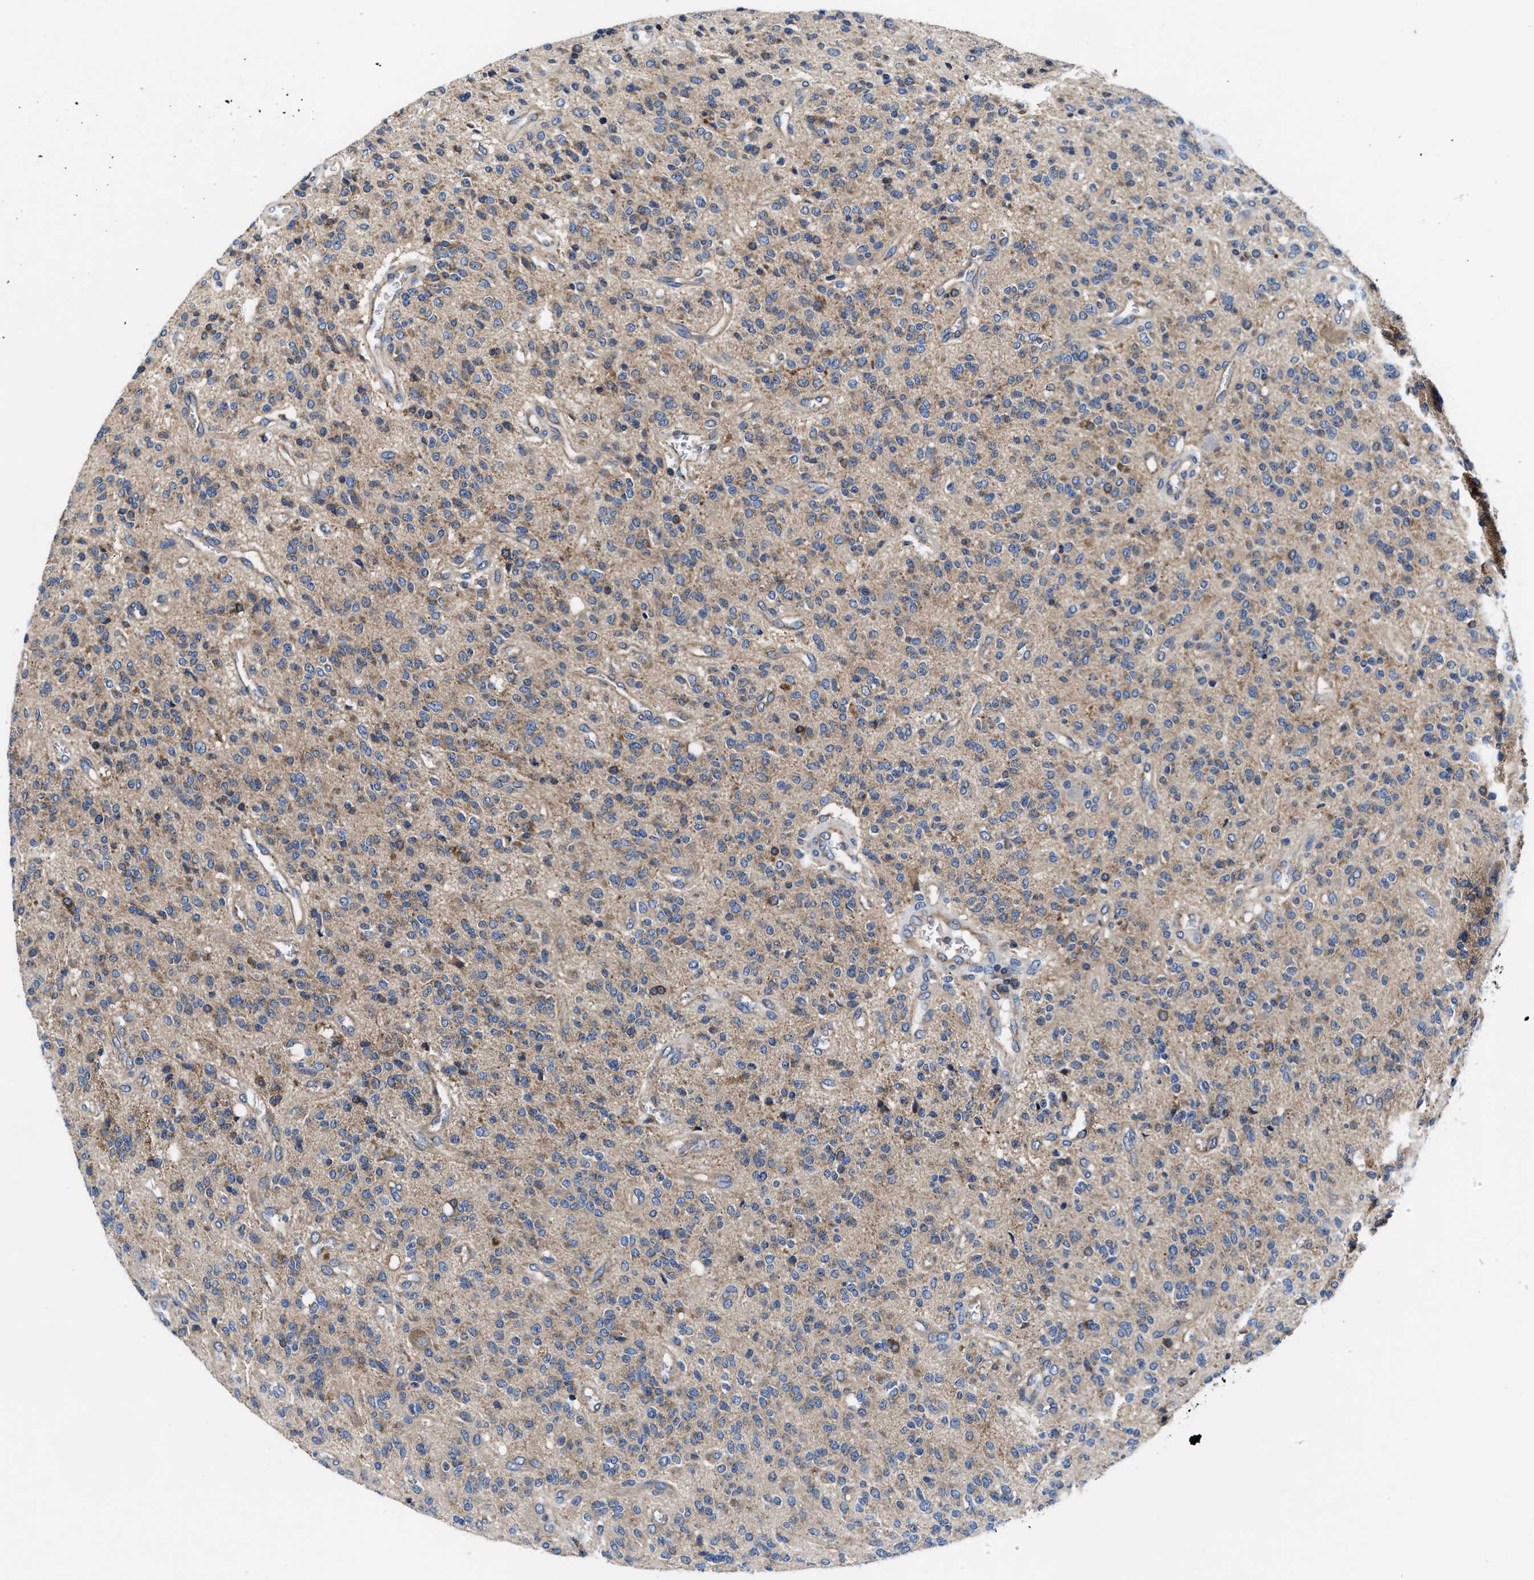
{"staining": {"intensity": "weak", "quantity": "<25%", "location": "cytoplasmic/membranous"}, "tissue": "glioma", "cell_type": "Tumor cells", "image_type": "cancer", "snomed": [{"axis": "morphology", "description": "Glioma, malignant, High grade"}, {"axis": "topography", "description": "Brain"}], "caption": "Protein analysis of glioma displays no significant staining in tumor cells.", "gene": "PHLPP1", "patient": {"sex": "male", "age": 34}}